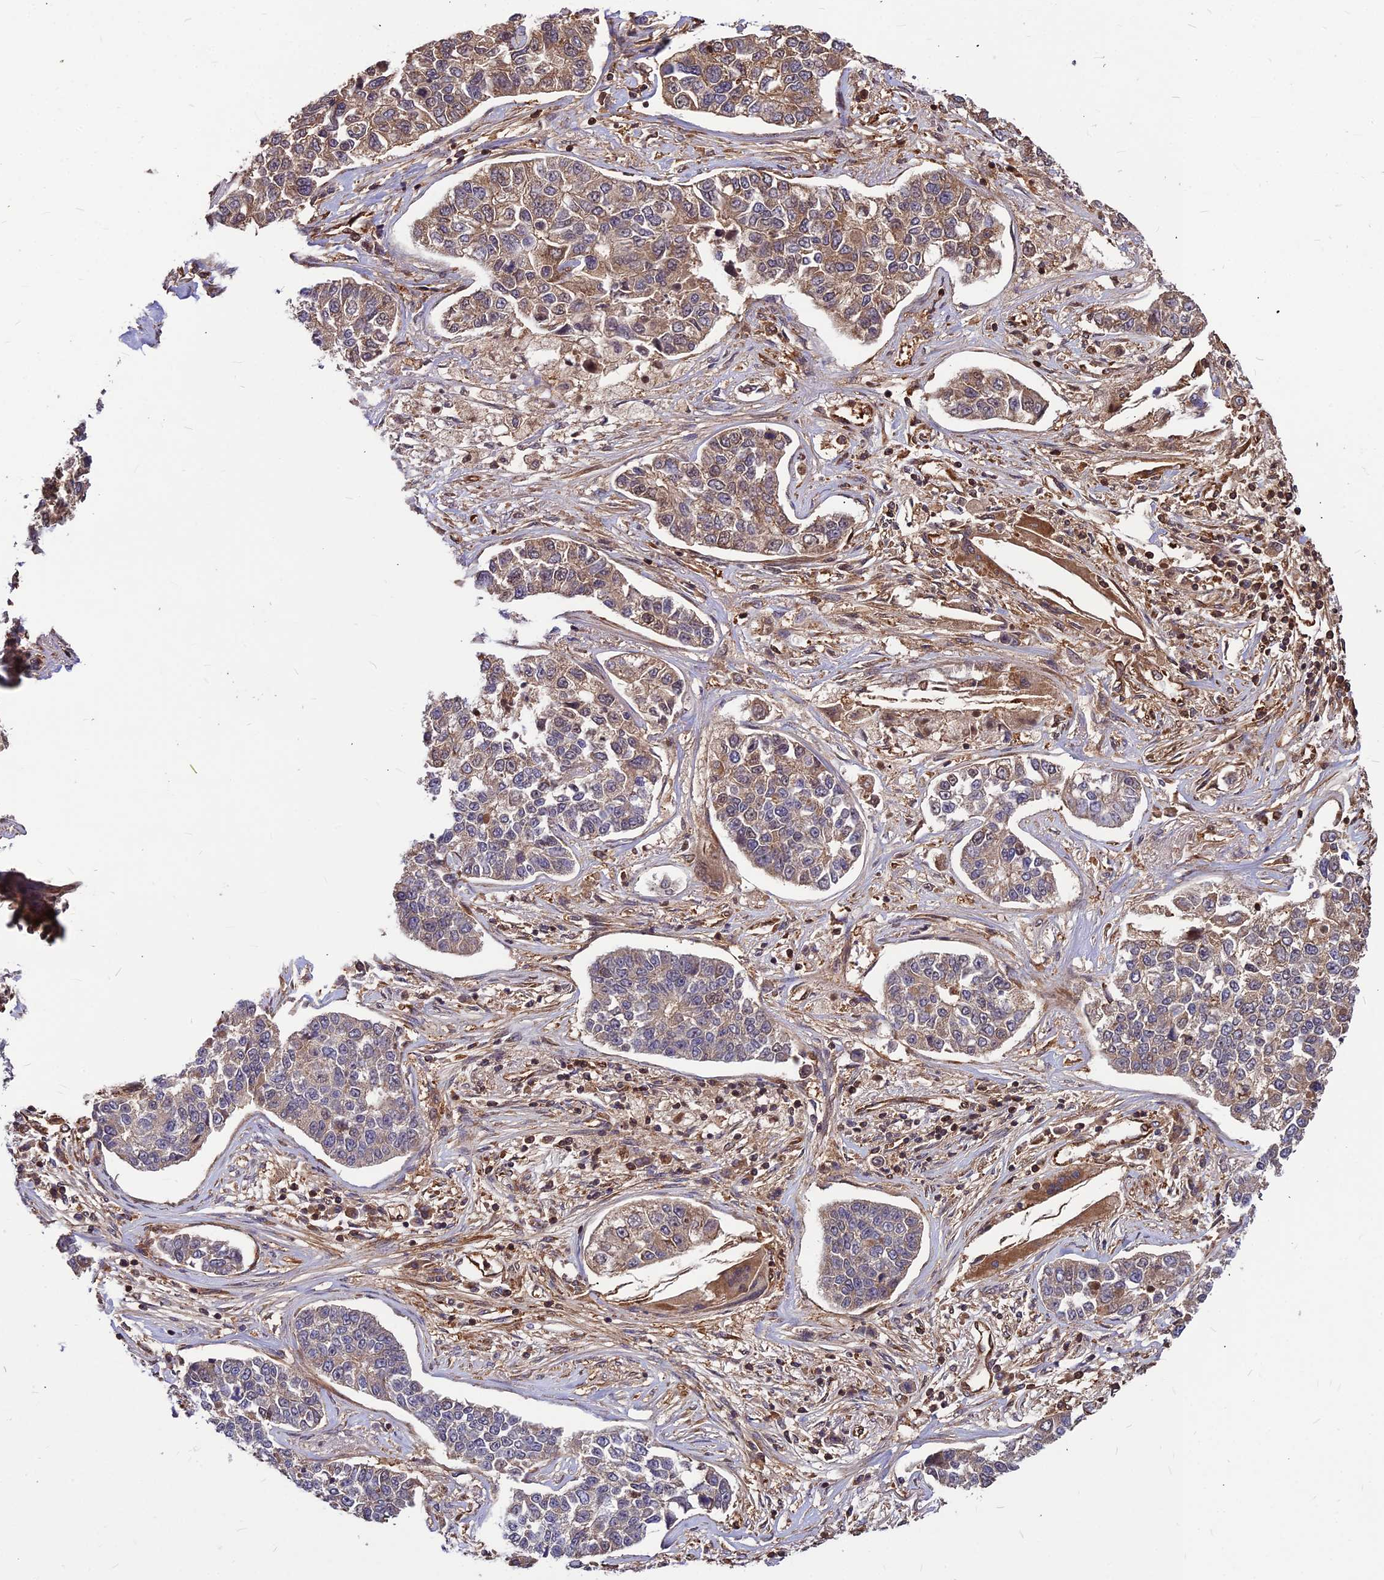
{"staining": {"intensity": "weak", "quantity": "25%-75%", "location": "cytoplasmic/membranous"}, "tissue": "lung cancer", "cell_type": "Tumor cells", "image_type": "cancer", "snomed": [{"axis": "morphology", "description": "Adenocarcinoma, NOS"}, {"axis": "topography", "description": "Lung"}], "caption": "A photomicrograph showing weak cytoplasmic/membranous staining in approximately 25%-75% of tumor cells in lung cancer, as visualized by brown immunohistochemical staining.", "gene": "ZNF467", "patient": {"sex": "male", "age": 49}}